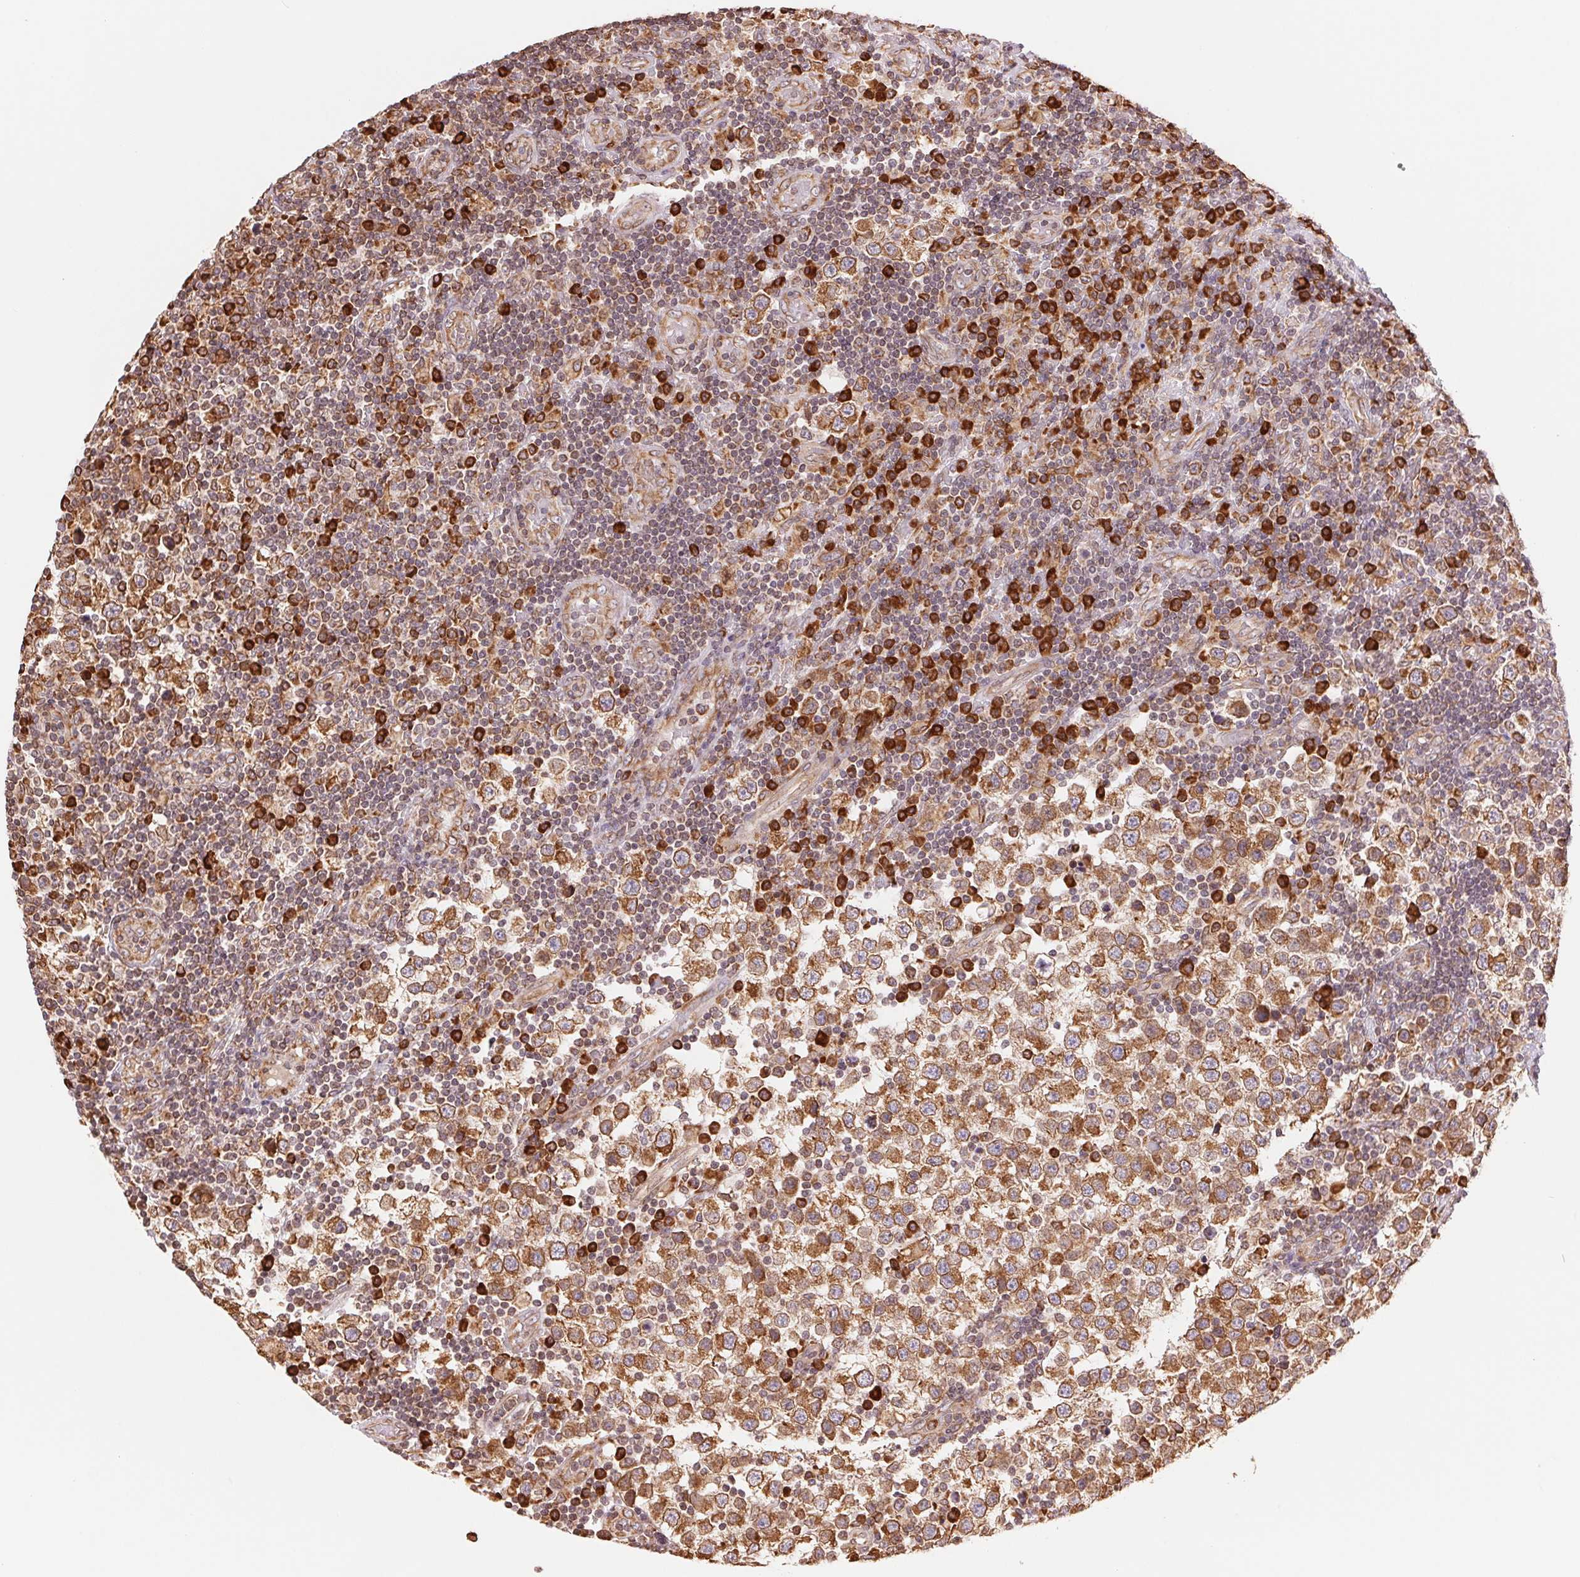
{"staining": {"intensity": "moderate", "quantity": ">75%", "location": "cytoplasmic/membranous,nuclear"}, "tissue": "testis cancer", "cell_type": "Tumor cells", "image_type": "cancer", "snomed": [{"axis": "morphology", "description": "Seminoma, NOS"}, {"axis": "topography", "description": "Testis"}], "caption": "A brown stain highlights moderate cytoplasmic/membranous and nuclear expression of a protein in human seminoma (testis) tumor cells.", "gene": "RPN1", "patient": {"sex": "male", "age": 34}}